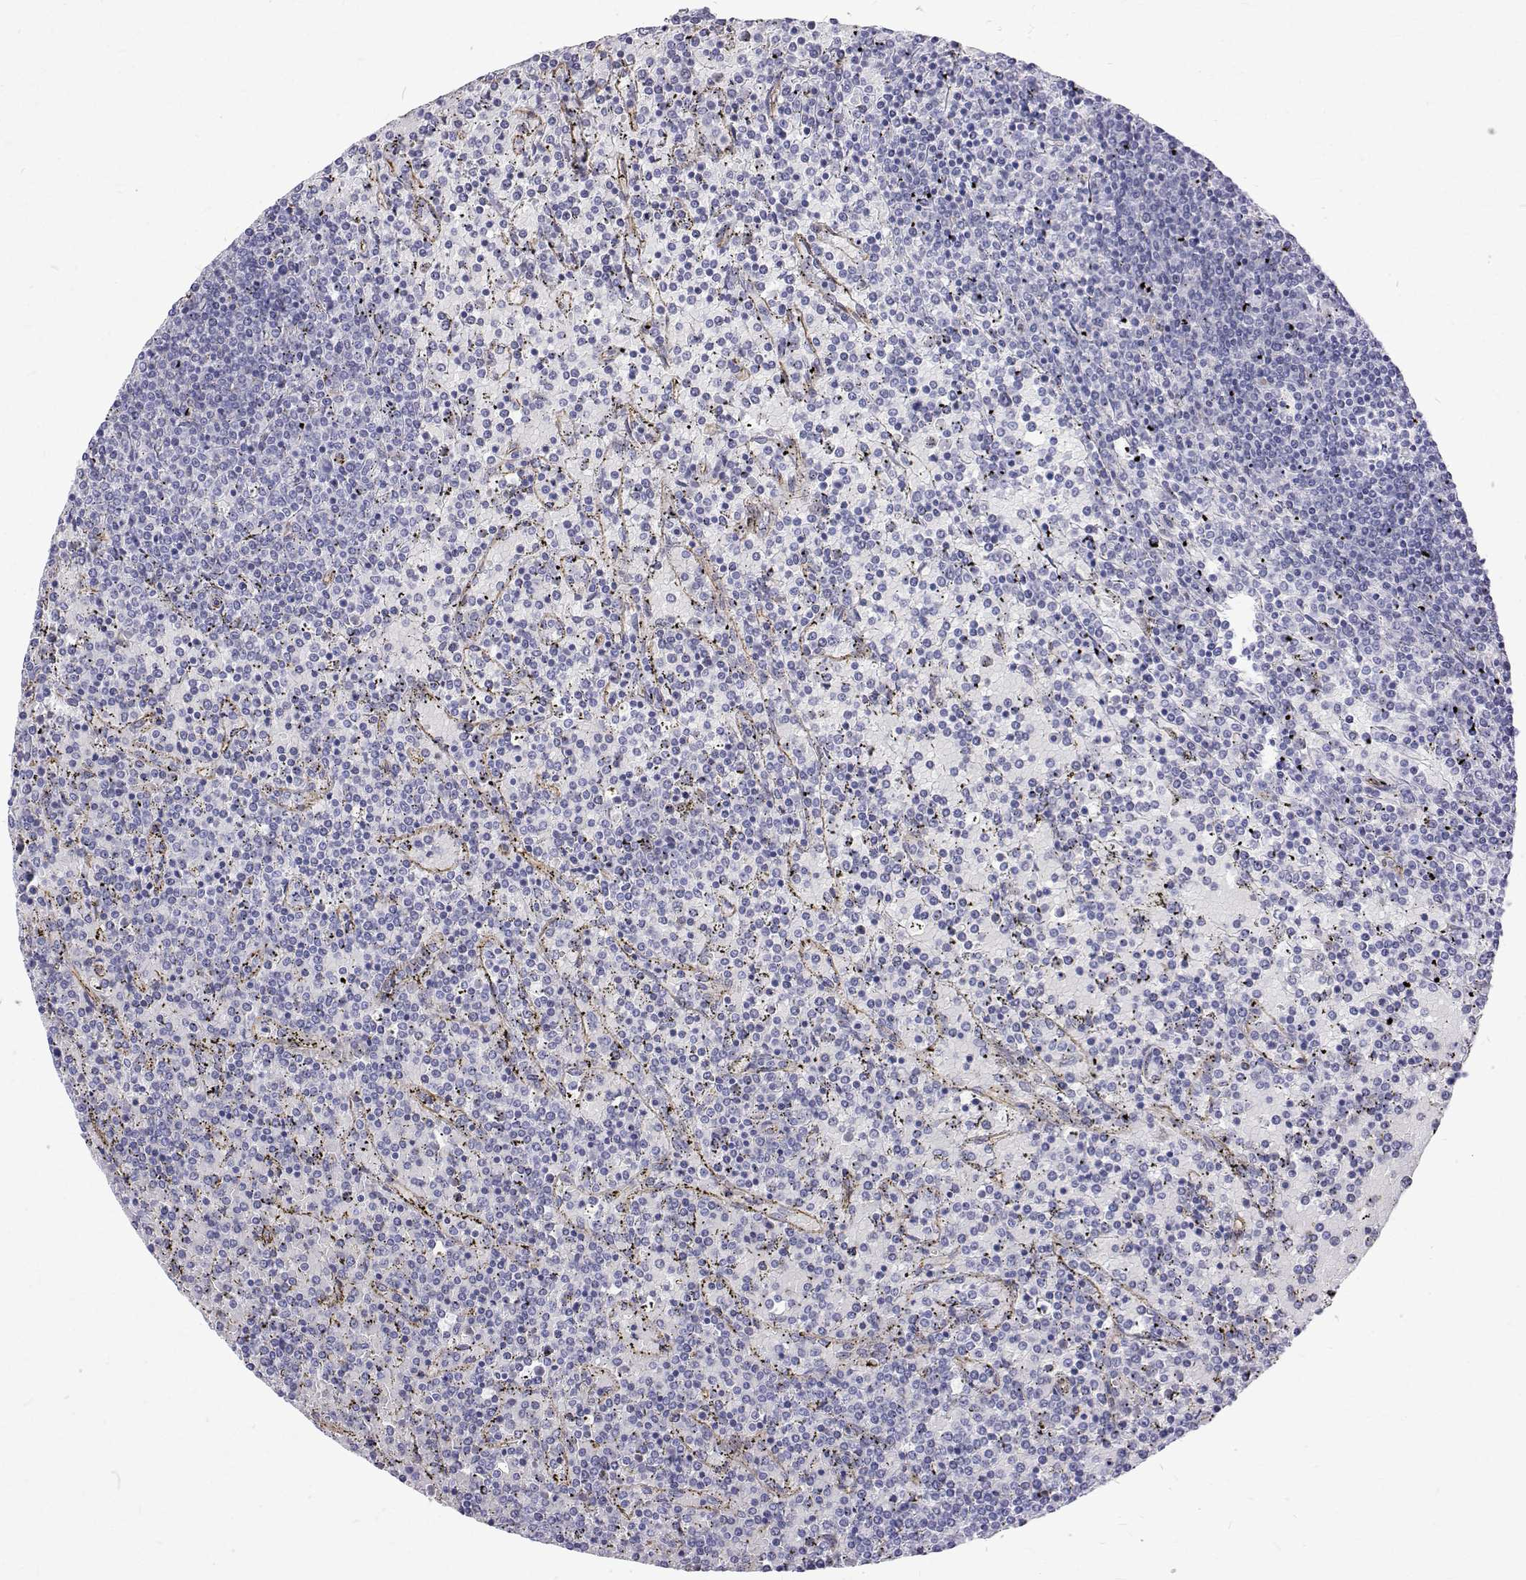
{"staining": {"intensity": "negative", "quantity": "none", "location": "none"}, "tissue": "lymphoma", "cell_type": "Tumor cells", "image_type": "cancer", "snomed": [{"axis": "morphology", "description": "Malignant lymphoma, non-Hodgkin's type, Low grade"}, {"axis": "topography", "description": "Spleen"}], "caption": "This is an IHC photomicrograph of human malignant lymphoma, non-Hodgkin's type (low-grade). There is no staining in tumor cells.", "gene": "OPRPN", "patient": {"sex": "female", "age": 77}}